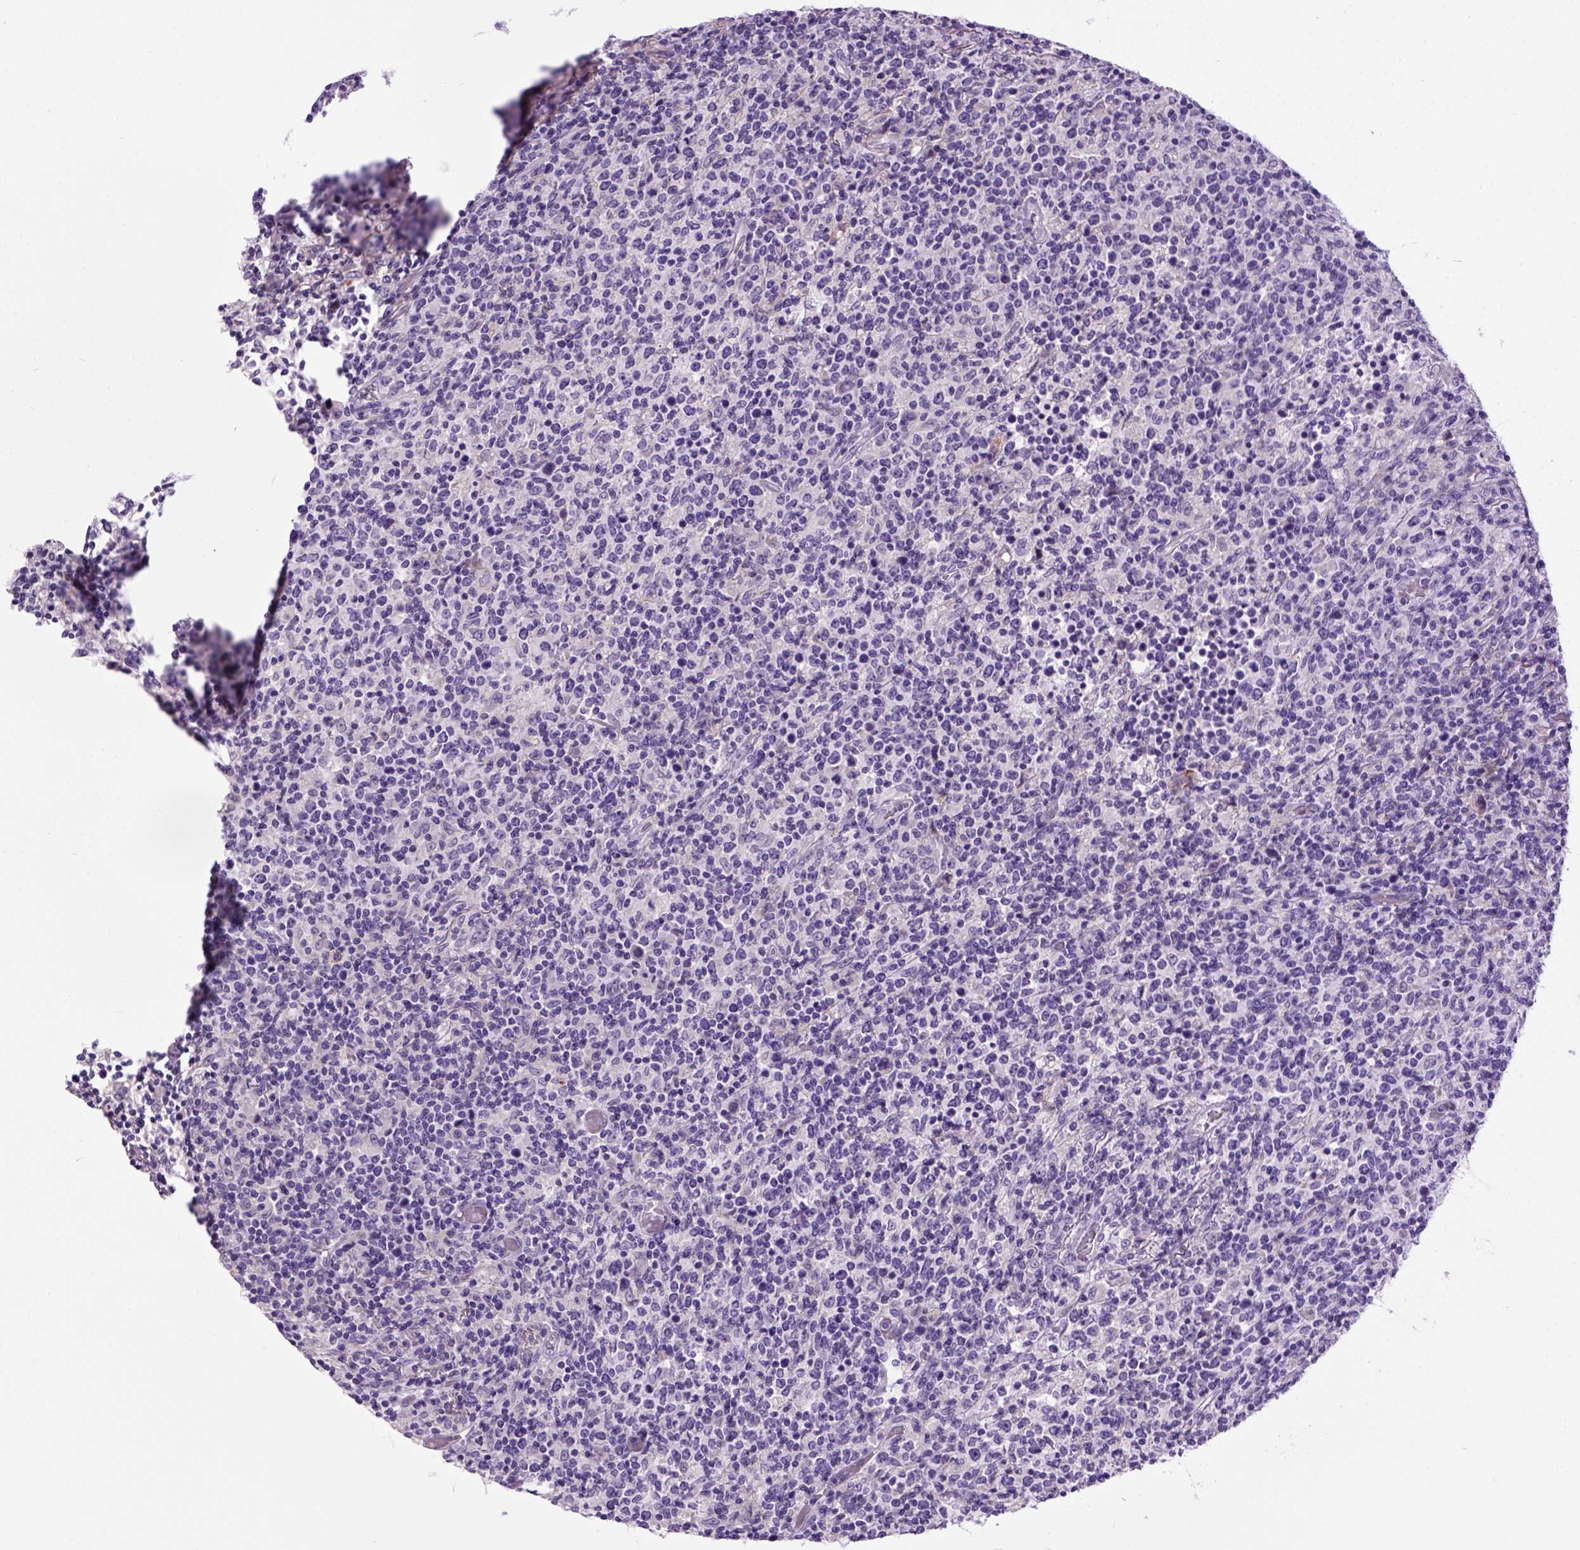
{"staining": {"intensity": "negative", "quantity": "none", "location": "none"}, "tissue": "lymphoma", "cell_type": "Tumor cells", "image_type": "cancer", "snomed": [{"axis": "morphology", "description": "Malignant lymphoma, non-Hodgkin's type, High grade"}, {"axis": "topography", "description": "Lung"}], "caption": "This is an immunohistochemistry histopathology image of high-grade malignant lymphoma, non-Hodgkin's type. There is no positivity in tumor cells.", "gene": "CDH1", "patient": {"sex": "male", "age": 79}}